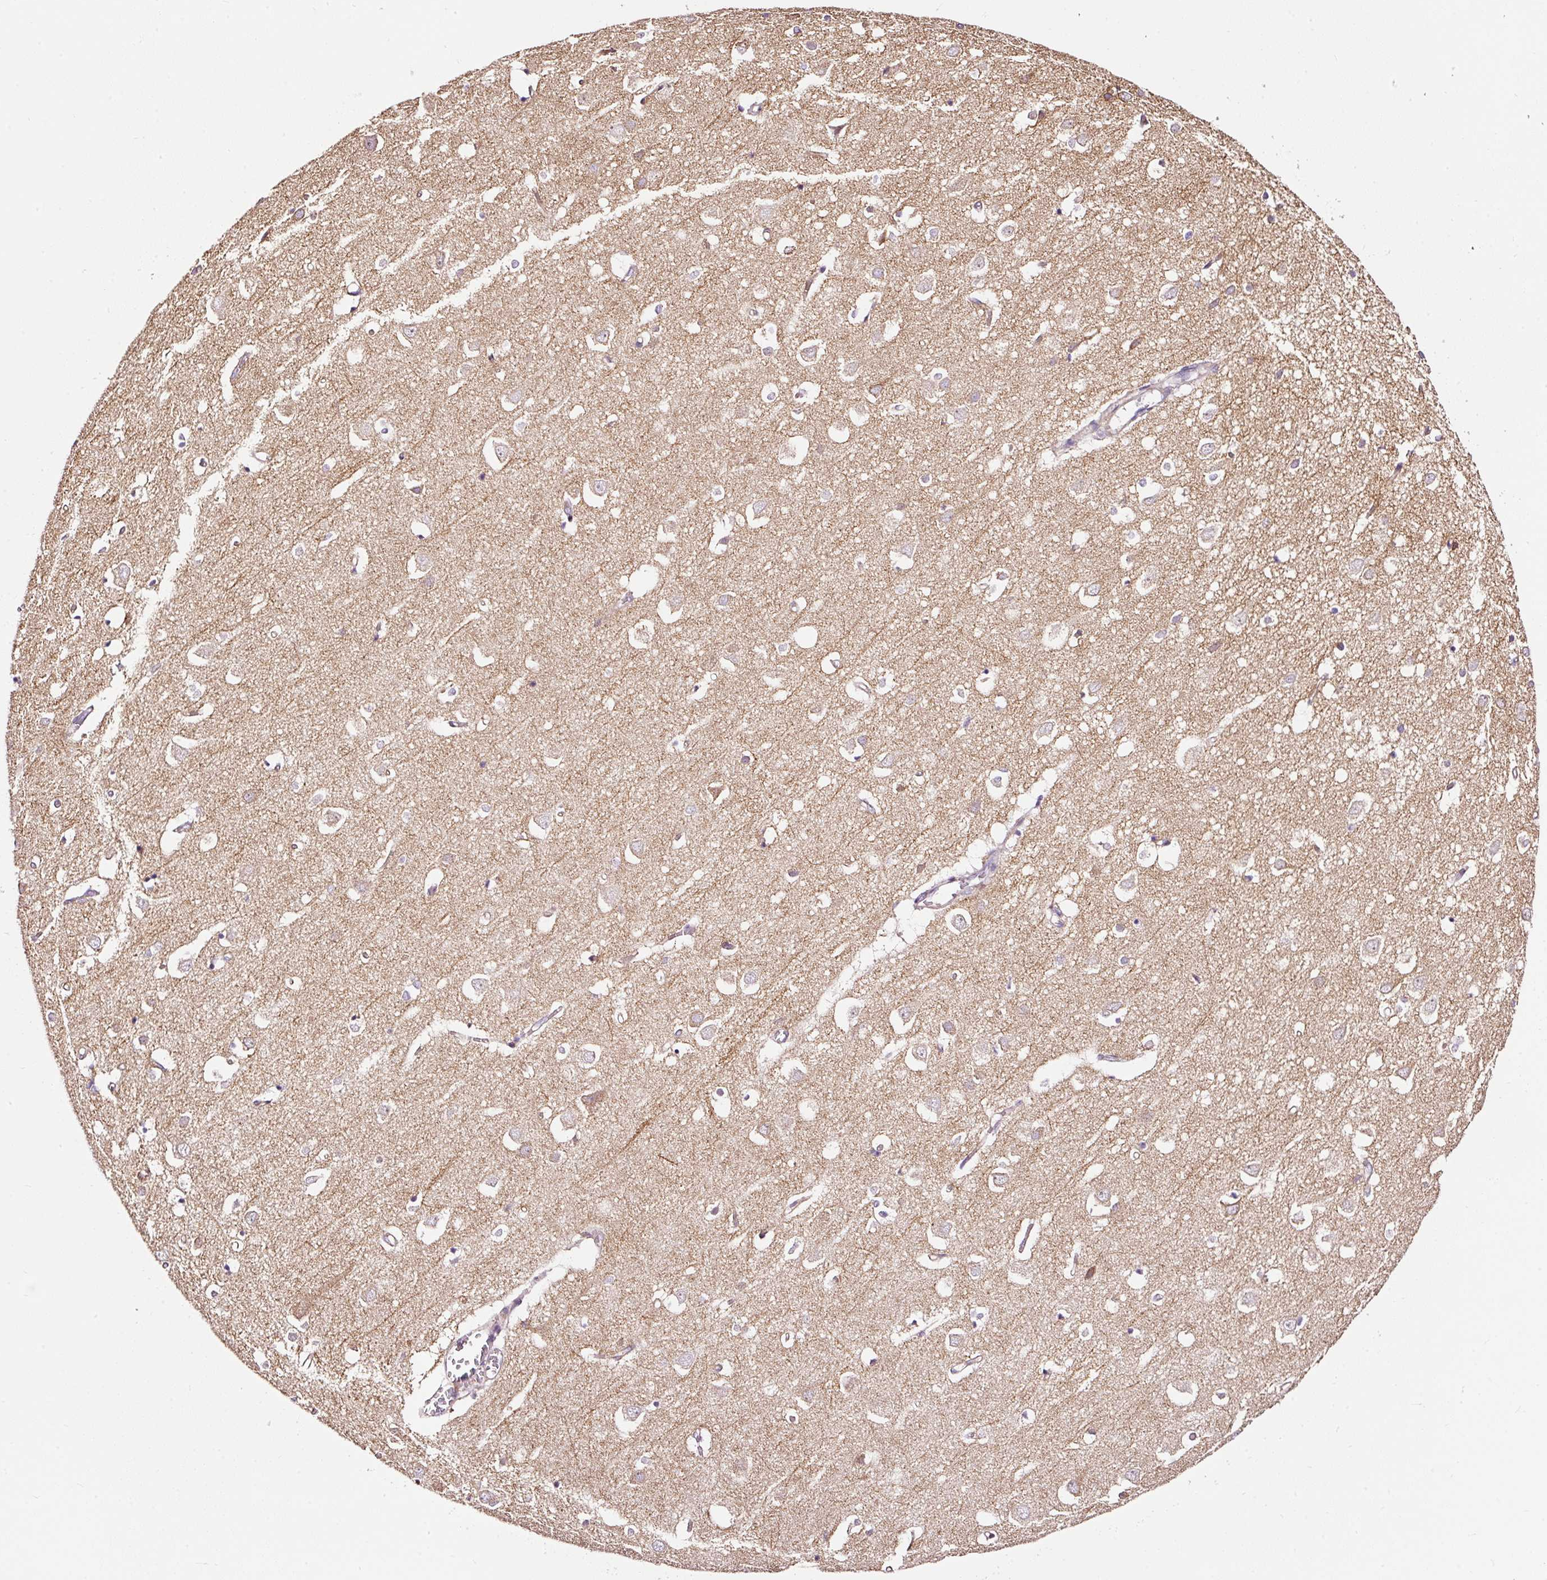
{"staining": {"intensity": "weak", "quantity": "25%-75%", "location": "cytoplasmic/membranous"}, "tissue": "cerebral cortex", "cell_type": "Endothelial cells", "image_type": "normal", "snomed": [{"axis": "morphology", "description": "Normal tissue, NOS"}, {"axis": "topography", "description": "Cerebral cortex"}], "caption": "IHC of benign cerebral cortex displays low levels of weak cytoplasmic/membranous positivity in about 25%-75% of endothelial cells.", "gene": "BOLA3", "patient": {"sex": "male", "age": 70}}